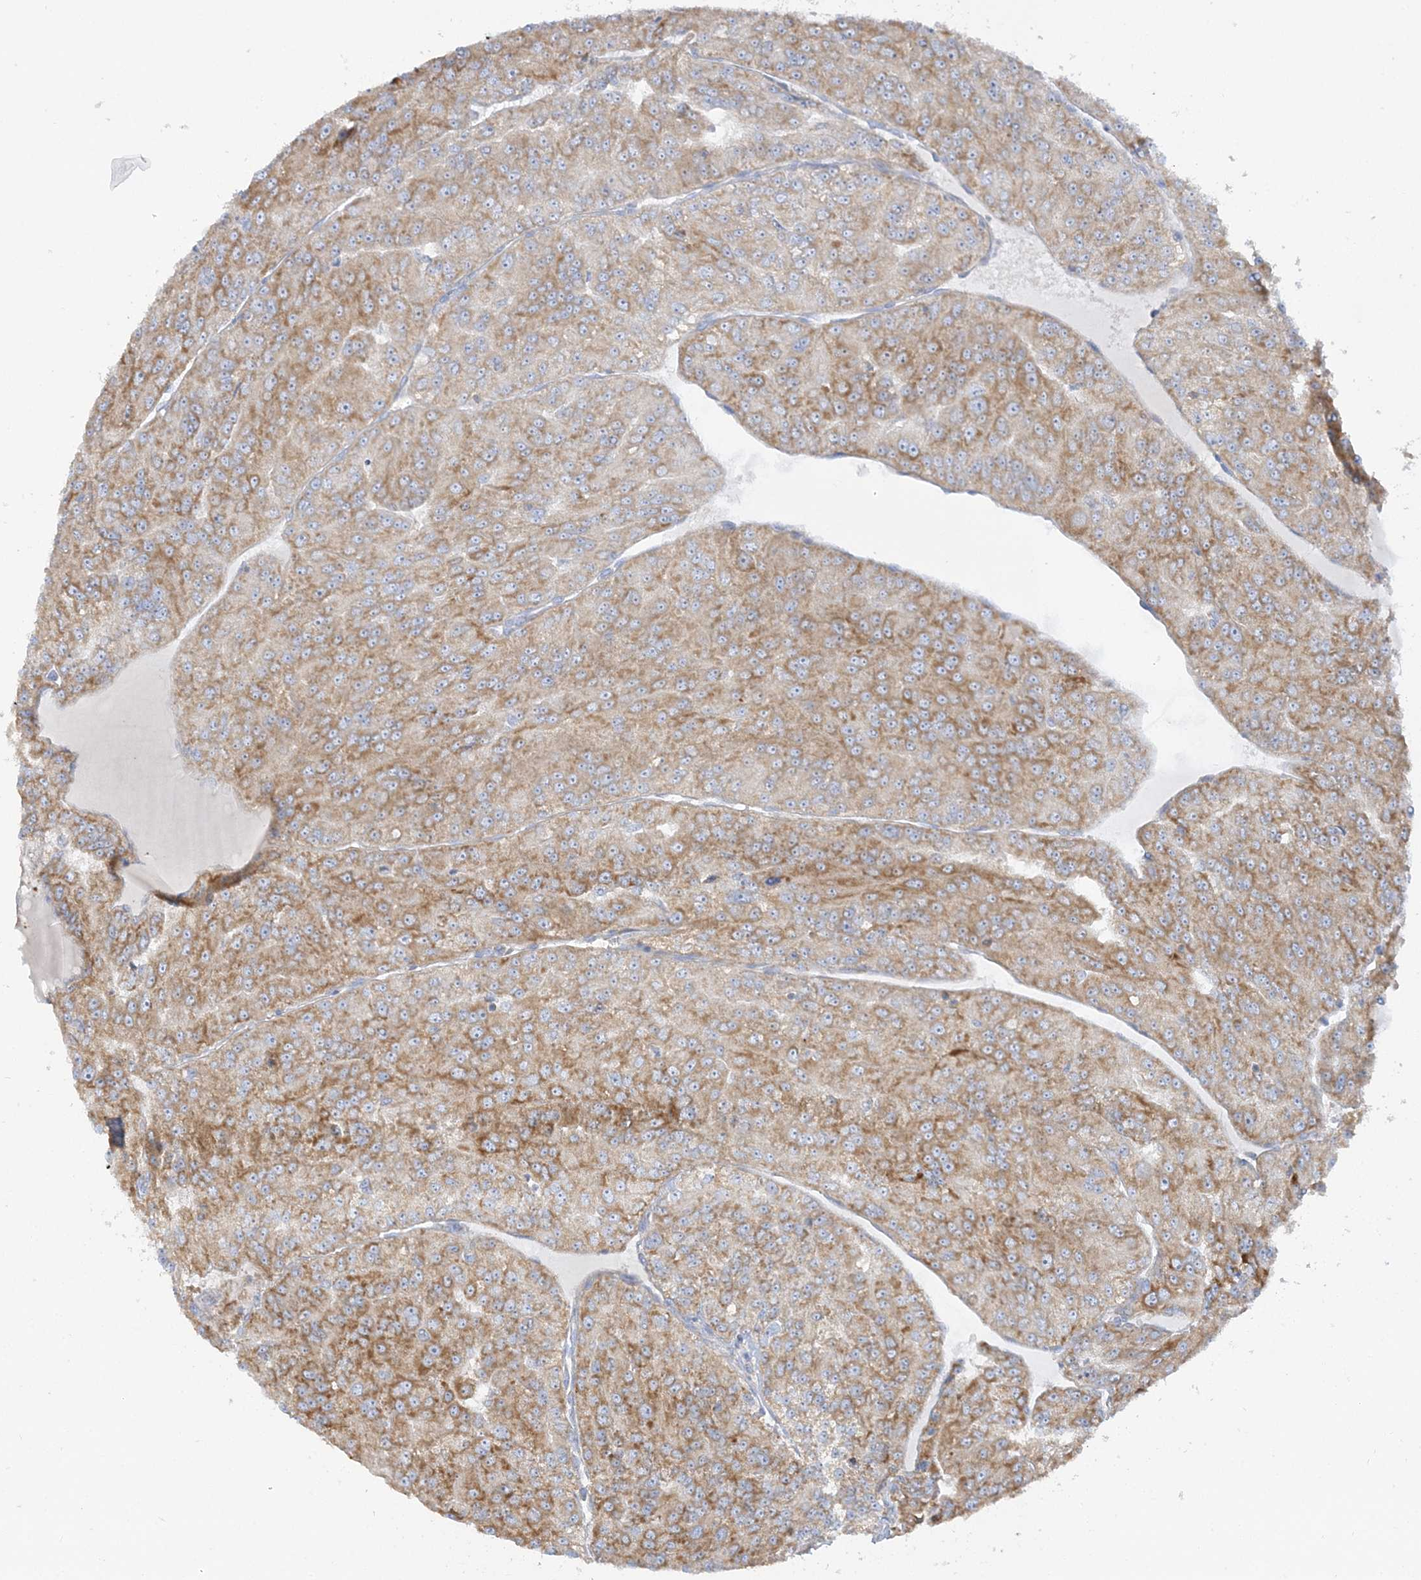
{"staining": {"intensity": "moderate", "quantity": ">75%", "location": "cytoplasmic/membranous"}, "tissue": "renal cancer", "cell_type": "Tumor cells", "image_type": "cancer", "snomed": [{"axis": "morphology", "description": "Adenocarcinoma, NOS"}, {"axis": "topography", "description": "Kidney"}], "caption": "High-magnification brightfield microscopy of renal adenocarcinoma stained with DAB (3,3'-diaminobenzidine) (brown) and counterstained with hematoxylin (blue). tumor cells exhibit moderate cytoplasmic/membranous staining is seen in approximately>75% of cells.", "gene": "TBC1D14", "patient": {"sex": "female", "age": 63}}